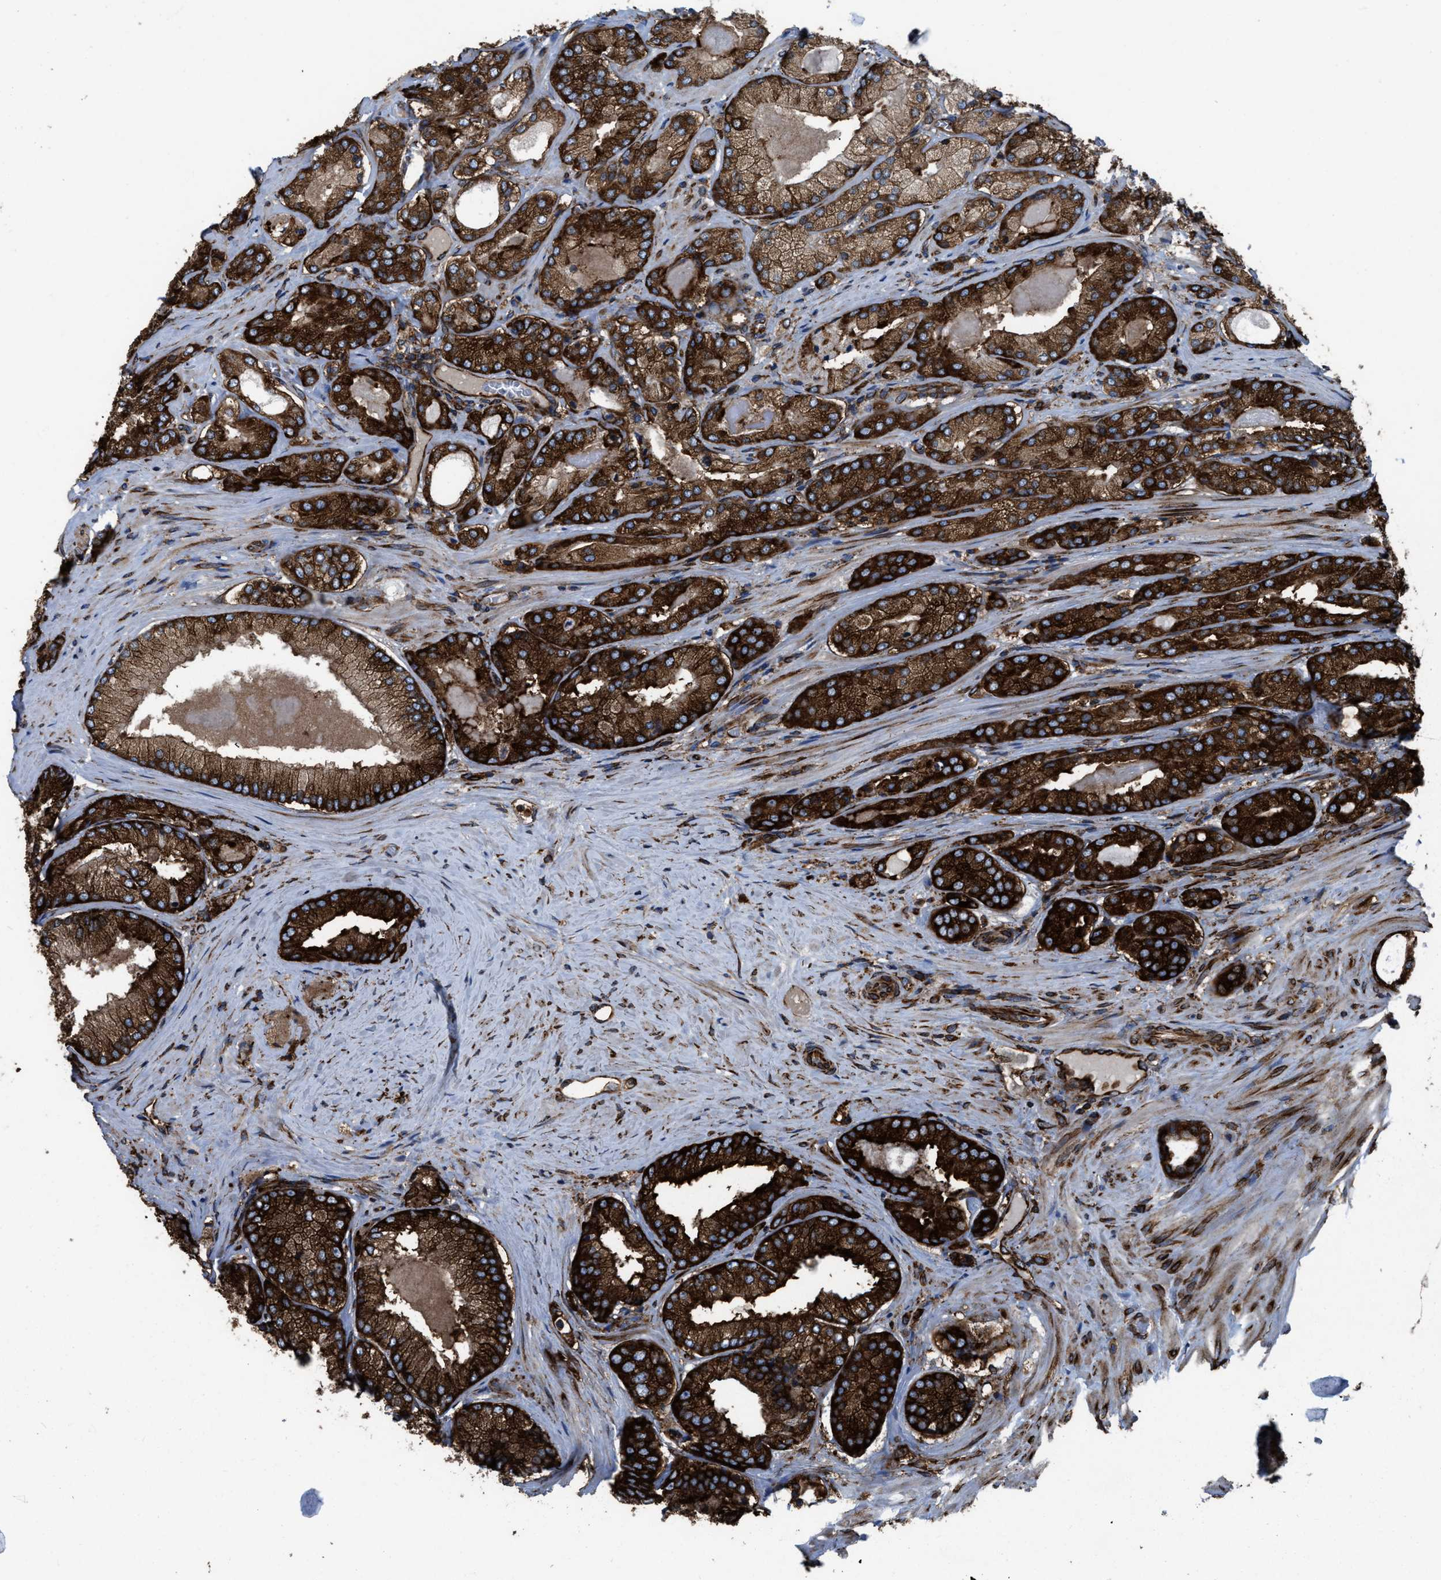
{"staining": {"intensity": "strong", "quantity": ">75%", "location": "cytoplasmic/membranous"}, "tissue": "prostate cancer", "cell_type": "Tumor cells", "image_type": "cancer", "snomed": [{"axis": "morphology", "description": "Adenocarcinoma, Low grade"}, {"axis": "topography", "description": "Prostate"}], "caption": "Immunohistochemical staining of prostate cancer exhibits high levels of strong cytoplasmic/membranous staining in about >75% of tumor cells. Nuclei are stained in blue.", "gene": "CAPRIN1", "patient": {"sex": "male", "age": 65}}